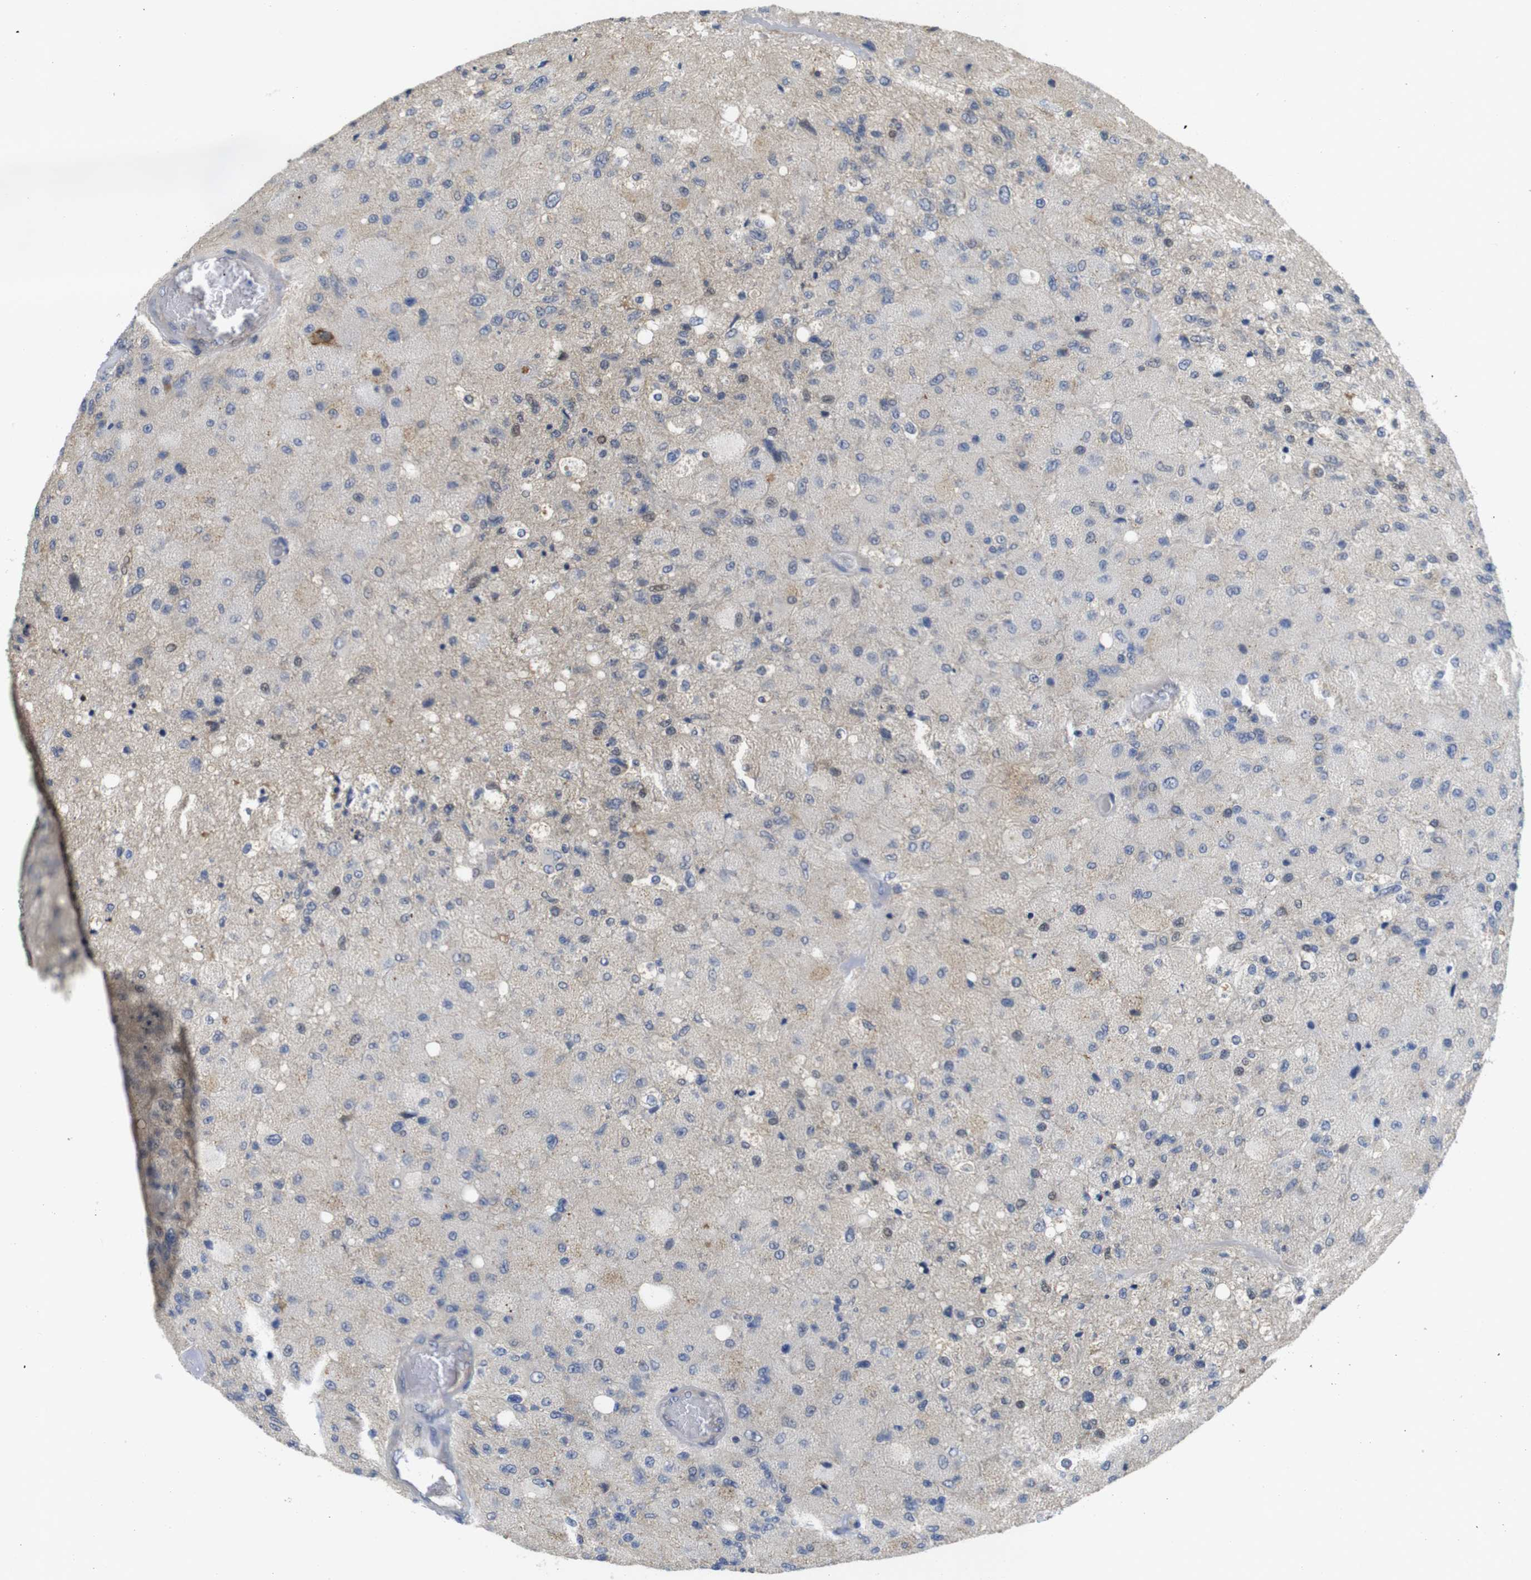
{"staining": {"intensity": "weak", "quantity": "<25%", "location": "nuclear"}, "tissue": "glioma", "cell_type": "Tumor cells", "image_type": "cancer", "snomed": [{"axis": "morphology", "description": "Normal tissue, NOS"}, {"axis": "morphology", "description": "Glioma, malignant, High grade"}, {"axis": "topography", "description": "Cerebral cortex"}], "caption": "Immunohistochemistry histopathology image of human glioma stained for a protein (brown), which demonstrates no staining in tumor cells. Brightfield microscopy of IHC stained with DAB (brown) and hematoxylin (blue), captured at high magnification.", "gene": "FNTA", "patient": {"sex": "male", "age": 77}}